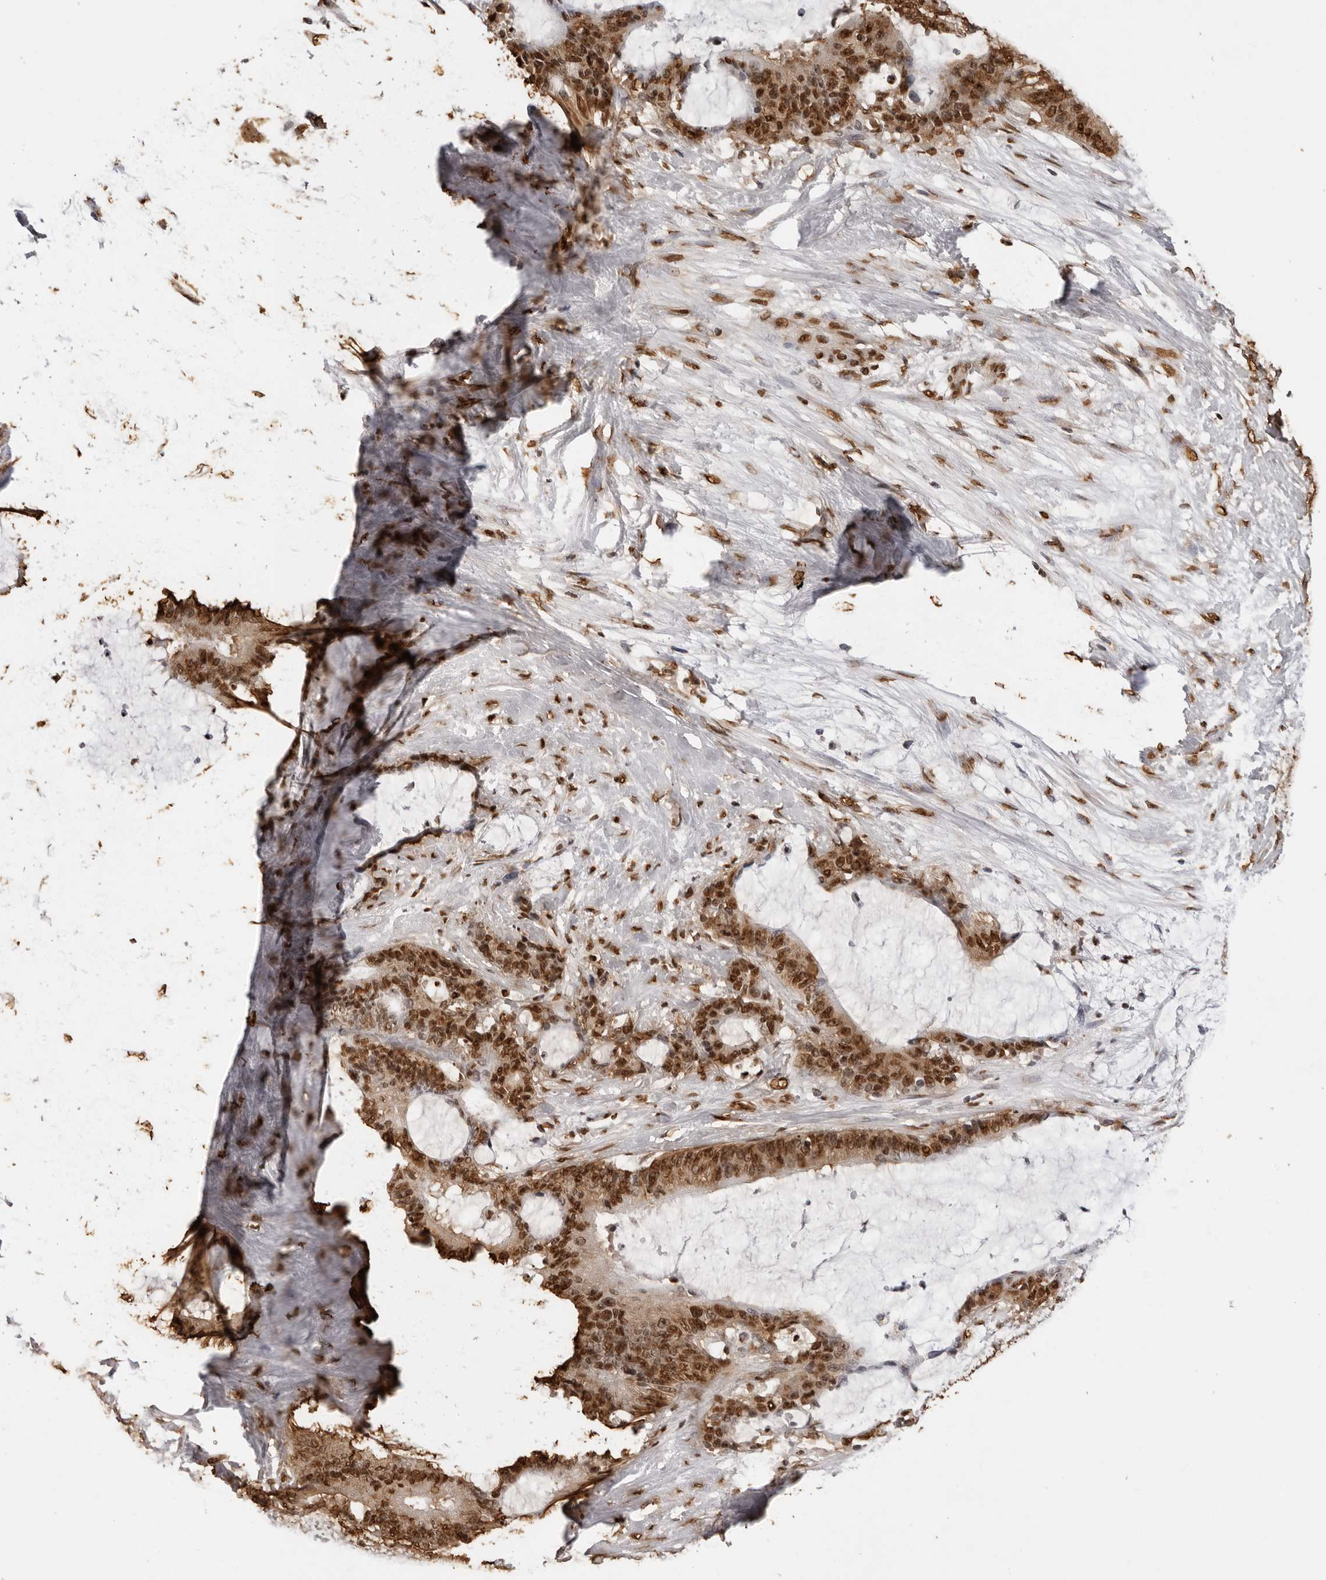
{"staining": {"intensity": "moderate", "quantity": ">75%", "location": "nuclear"}, "tissue": "liver cancer", "cell_type": "Tumor cells", "image_type": "cancer", "snomed": [{"axis": "morphology", "description": "Normal tissue, NOS"}, {"axis": "morphology", "description": "Cholangiocarcinoma"}, {"axis": "topography", "description": "Liver"}, {"axis": "topography", "description": "Peripheral nerve tissue"}], "caption": "The immunohistochemical stain shows moderate nuclear positivity in tumor cells of liver cancer tissue. (Brightfield microscopy of DAB IHC at high magnification).", "gene": "ZFP91", "patient": {"sex": "female", "age": 73}}